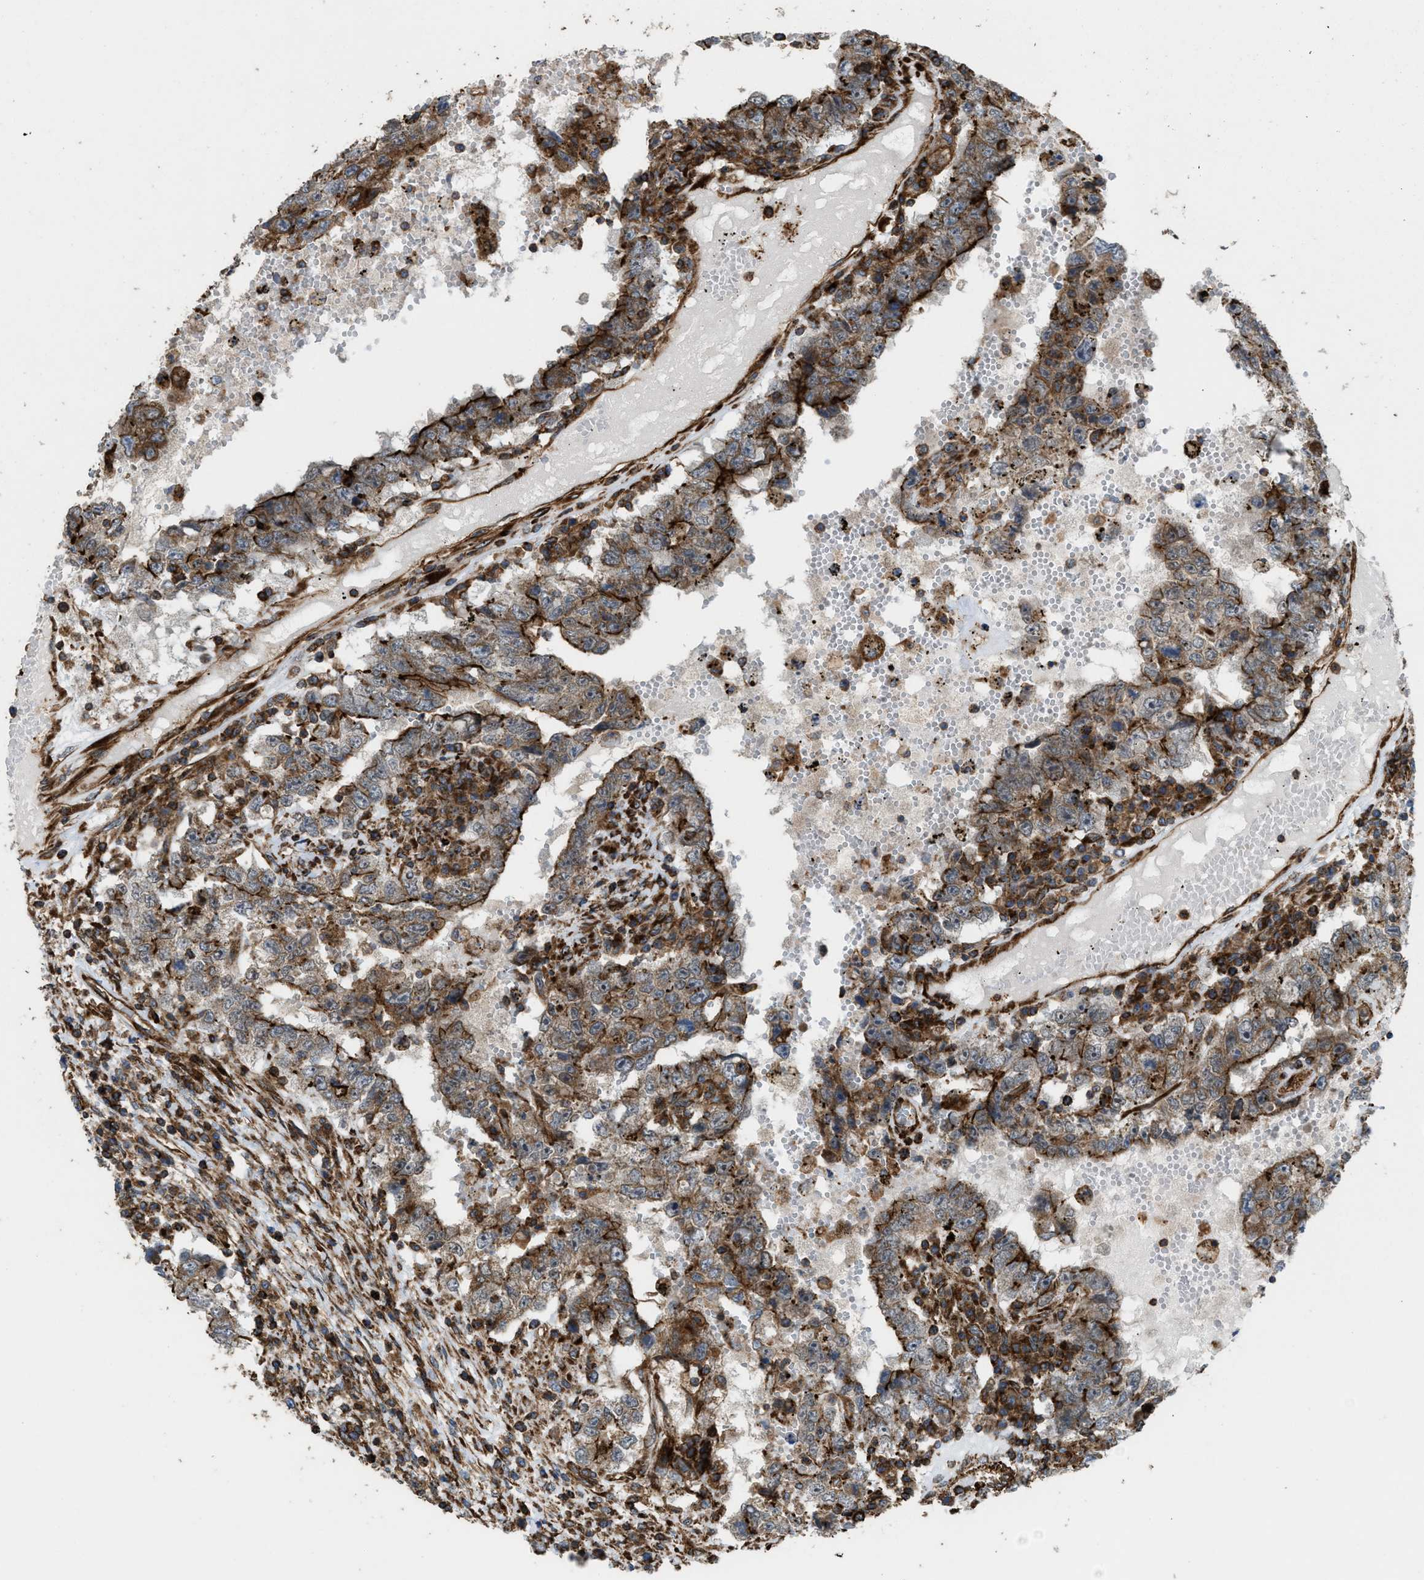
{"staining": {"intensity": "strong", "quantity": "25%-75%", "location": "cytoplasmic/membranous"}, "tissue": "testis cancer", "cell_type": "Tumor cells", "image_type": "cancer", "snomed": [{"axis": "morphology", "description": "Carcinoma, Embryonal, NOS"}, {"axis": "topography", "description": "Testis"}], "caption": "A high-resolution micrograph shows immunohistochemistry staining of testis cancer (embryonal carcinoma), which reveals strong cytoplasmic/membranous staining in about 25%-75% of tumor cells.", "gene": "EGLN1", "patient": {"sex": "male", "age": 26}}